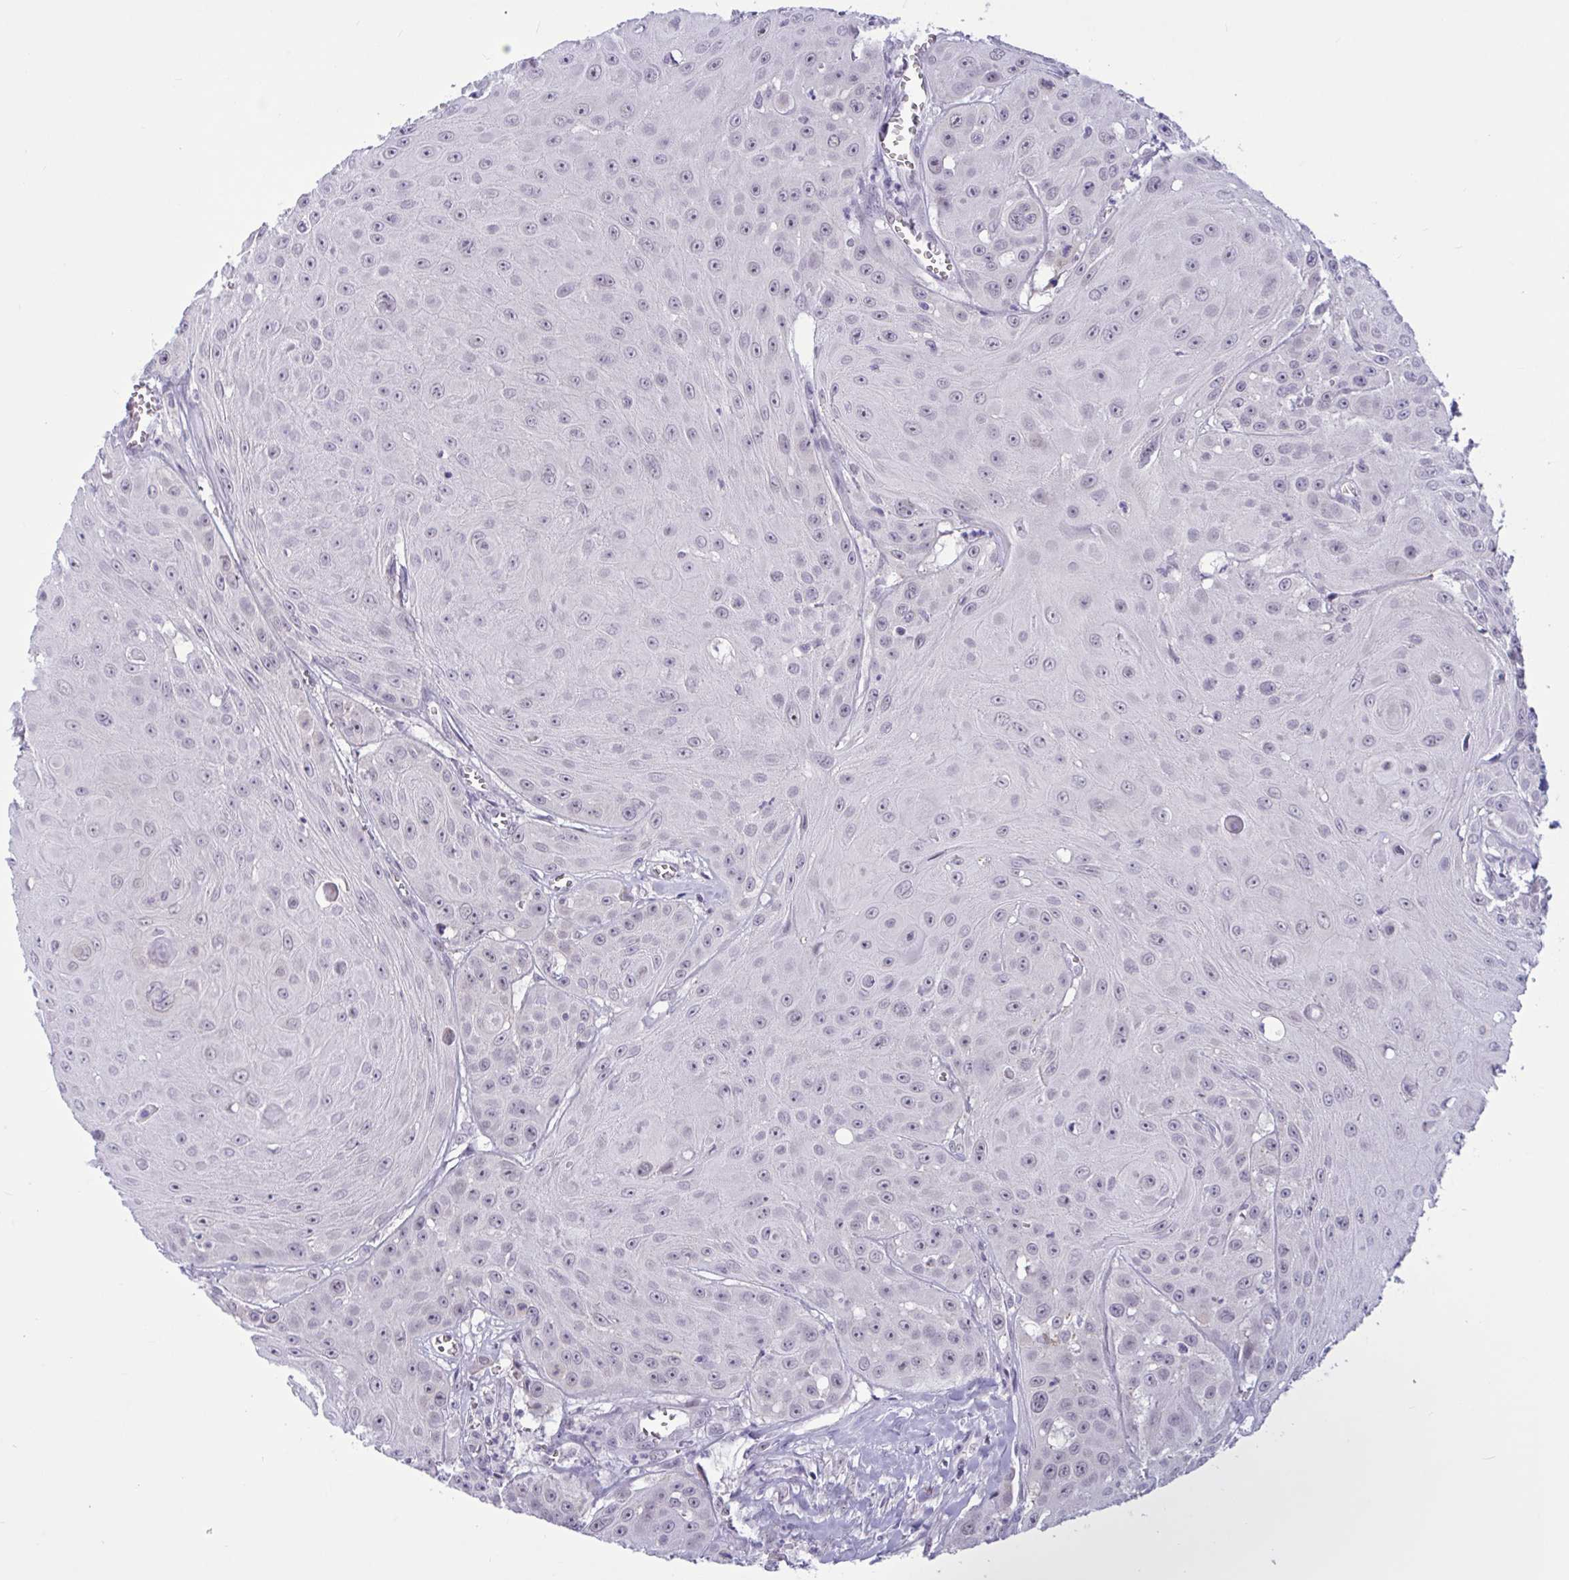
{"staining": {"intensity": "negative", "quantity": "none", "location": "none"}, "tissue": "head and neck cancer", "cell_type": "Tumor cells", "image_type": "cancer", "snomed": [{"axis": "morphology", "description": "Squamous cell carcinoma, NOS"}, {"axis": "topography", "description": "Oral tissue"}, {"axis": "topography", "description": "Head-Neck"}], "caption": "Immunohistochemistry (IHC) histopathology image of neoplastic tissue: head and neck cancer stained with DAB (3,3'-diaminobenzidine) demonstrates no significant protein staining in tumor cells.", "gene": "CNGB3", "patient": {"sex": "male", "age": 81}}